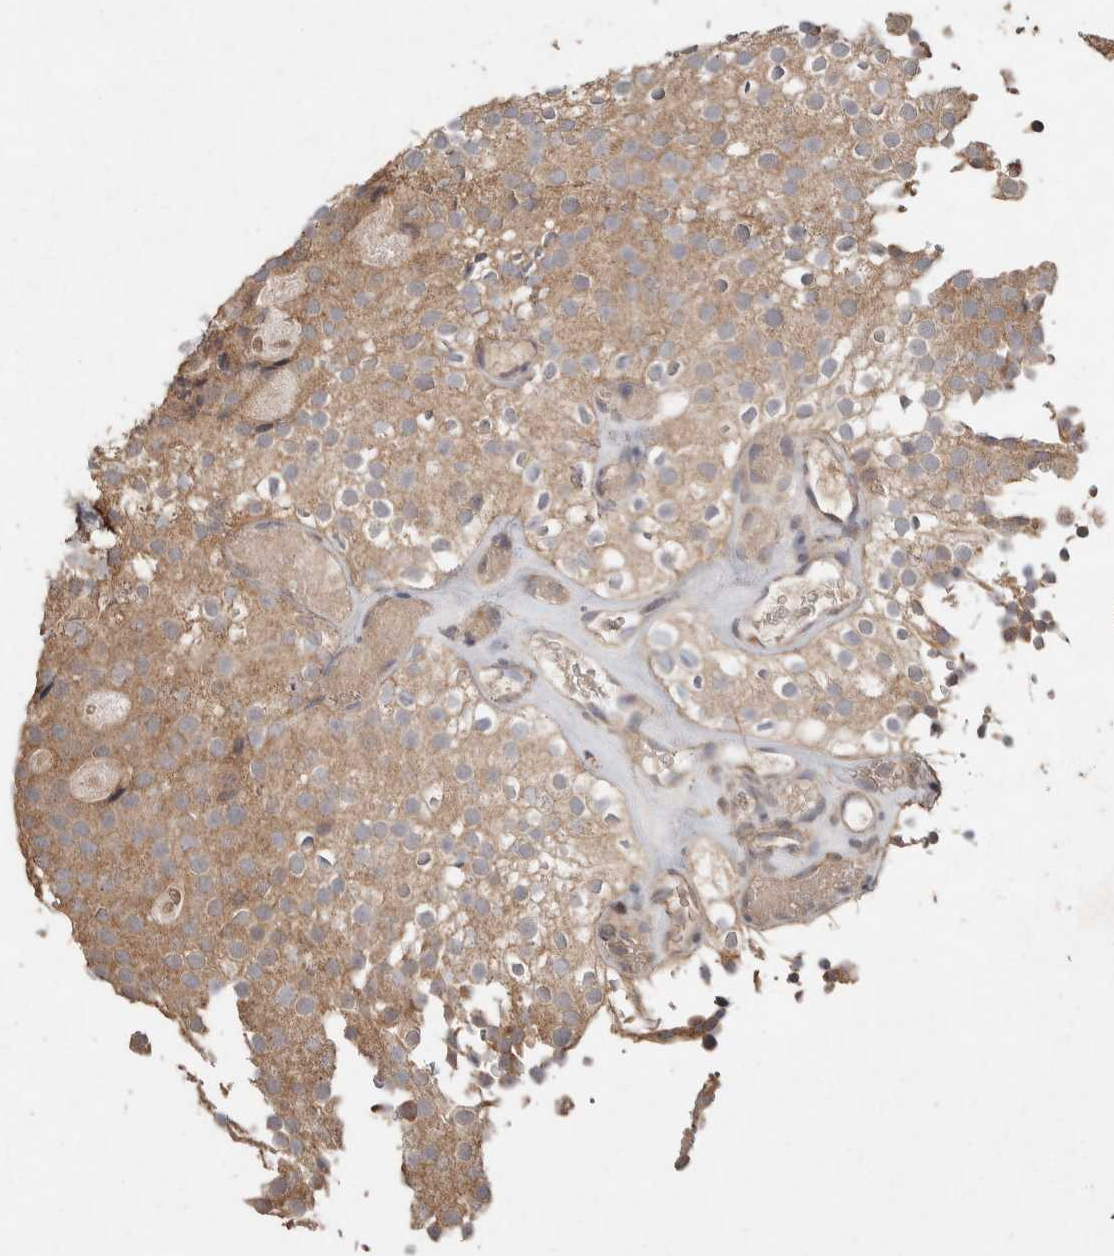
{"staining": {"intensity": "moderate", "quantity": ">75%", "location": "cytoplasmic/membranous"}, "tissue": "urothelial cancer", "cell_type": "Tumor cells", "image_type": "cancer", "snomed": [{"axis": "morphology", "description": "Urothelial carcinoma, Low grade"}, {"axis": "topography", "description": "Urinary bladder"}], "caption": "This is an image of IHC staining of low-grade urothelial carcinoma, which shows moderate staining in the cytoplasmic/membranous of tumor cells.", "gene": "KCNJ5", "patient": {"sex": "male", "age": 78}}